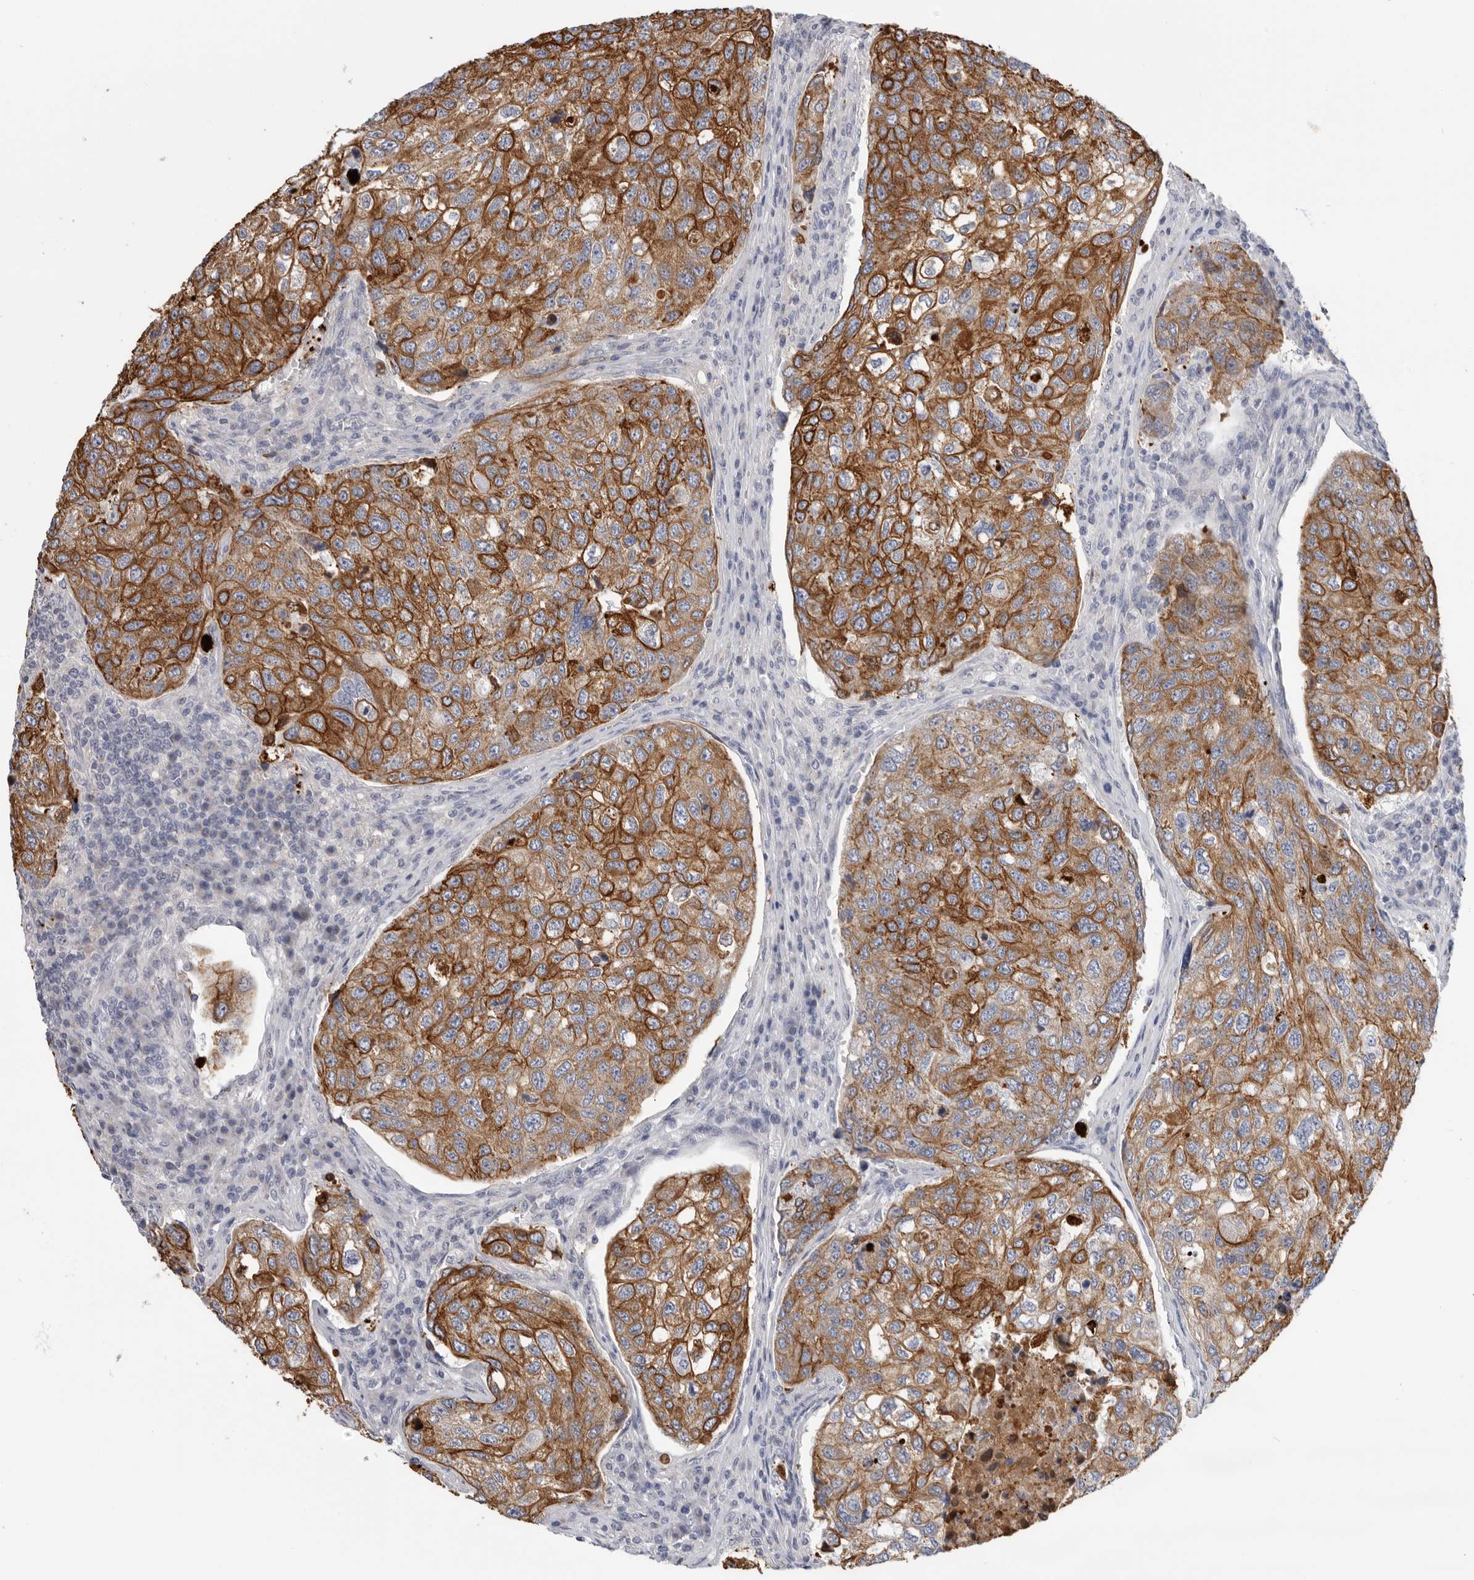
{"staining": {"intensity": "strong", "quantity": ">75%", "location": "cytoplasmic/membranous"}, "tissue": "urothelial cancer", "cell_type": "Tumor cells", "image_type": "cancer", "snomed": [{"axis": "morphology", "description": "Urothelial carcinoma, High grade"}, {"axis": "topography", "description": "Lymph node"}, {"axis": "topography", "description": "Urinary bladder"}], "caption": "Protein positivity by immunohistochemistry (IHC) shows strong cytoplasmic/membranous expression in approximately >75% of tumor cells in urothelial cancer.", "gene": "MTFR1L", "patient": {"sex": "male", "age": 51}}